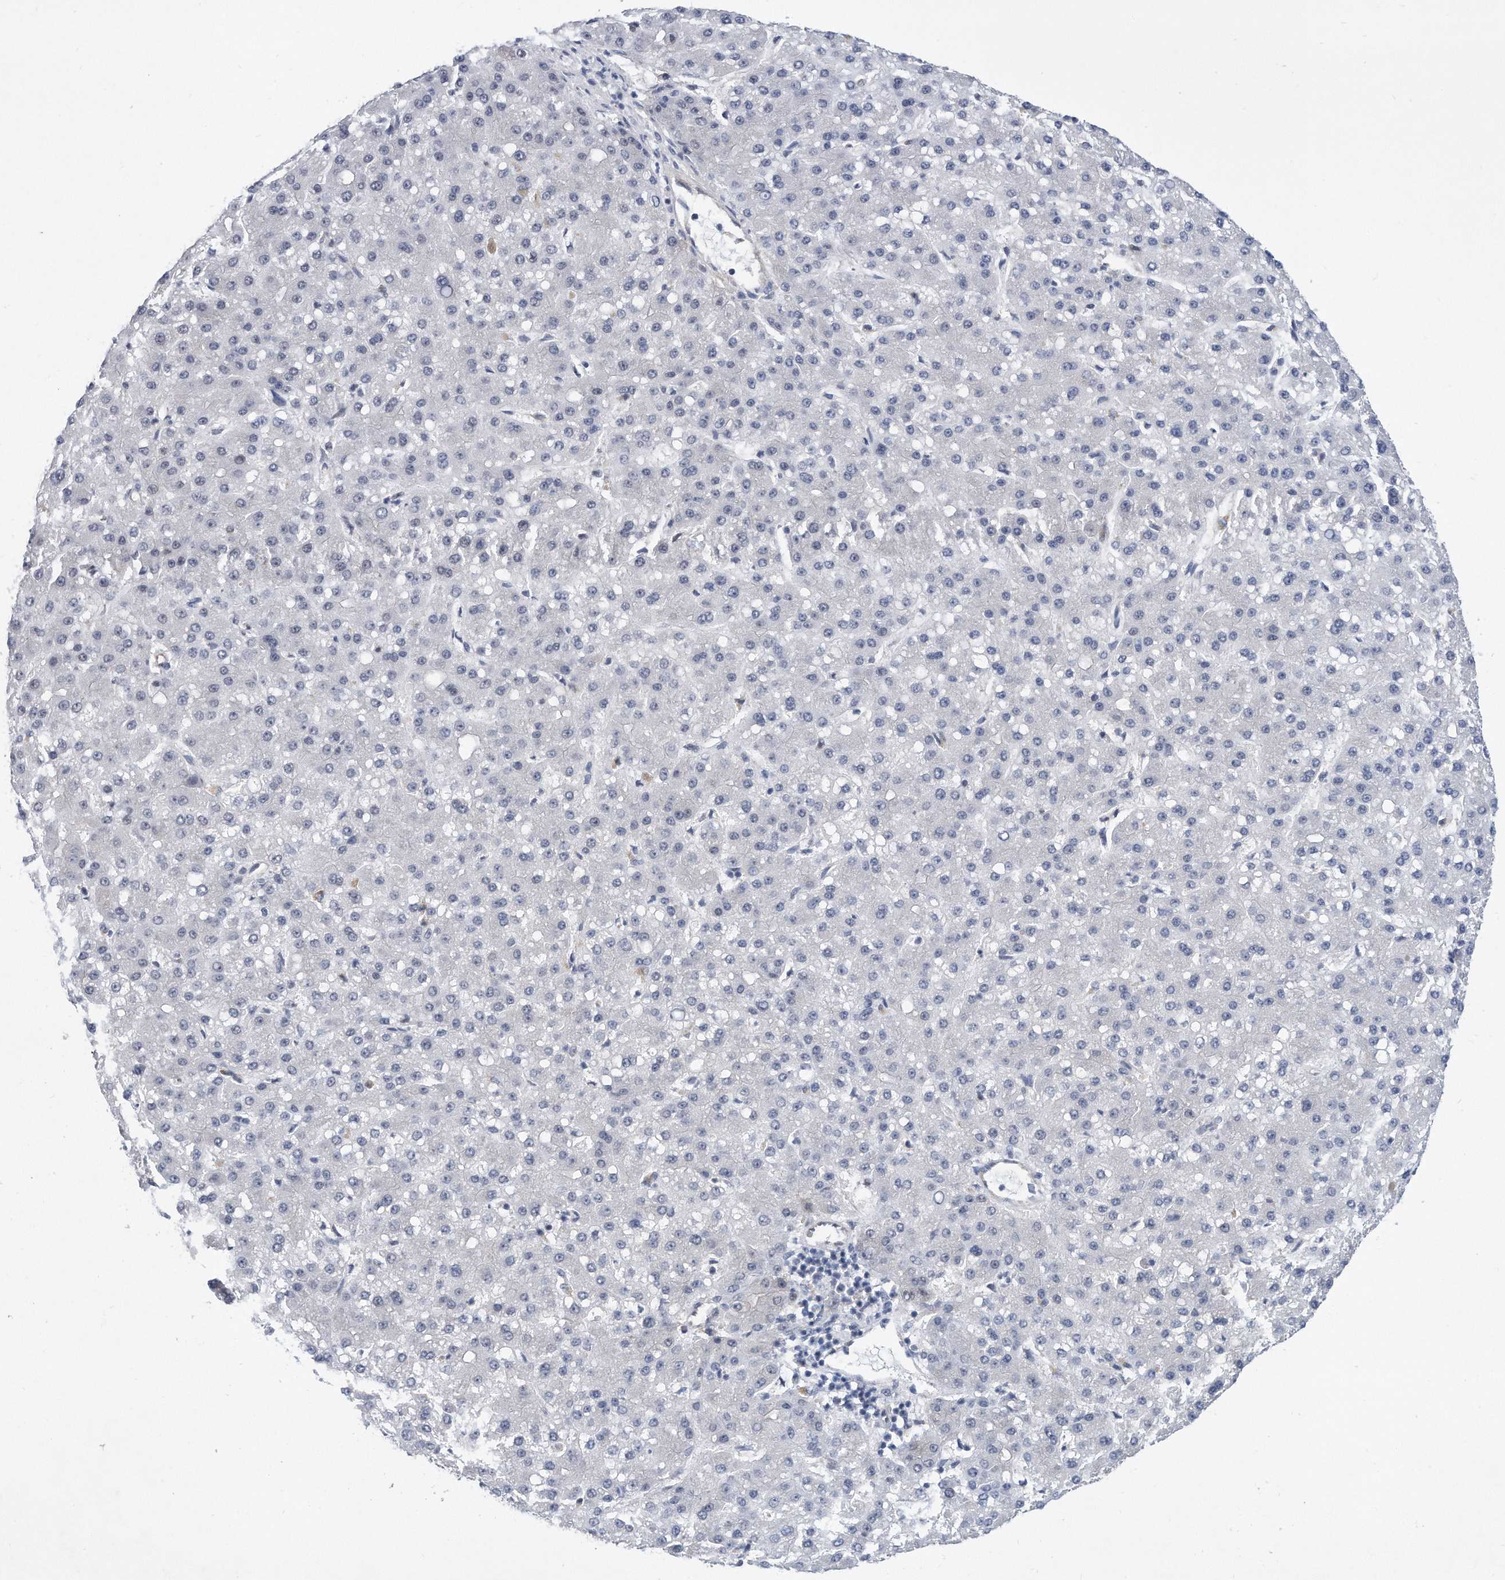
{"staining": {"intensity": "negative", "quantity": "none", "location": "none"}, "tissue": "liver cancer", "cell_type": "Tumor cells", "image_type": "cancer", "snomed": [{"axis": "morphology", "description": "Carcinoma, Hepatocellular, NOS"}, {"axis": "topography", "description": "Liver"}], "caption": "This is an immunohistochemistry micrograph of liver cancer (hepatocellular carcinoma). There is no staining in tumor cells.", "gene": "TP53INP1", "patient": {"sex": "male", "age": 67}}